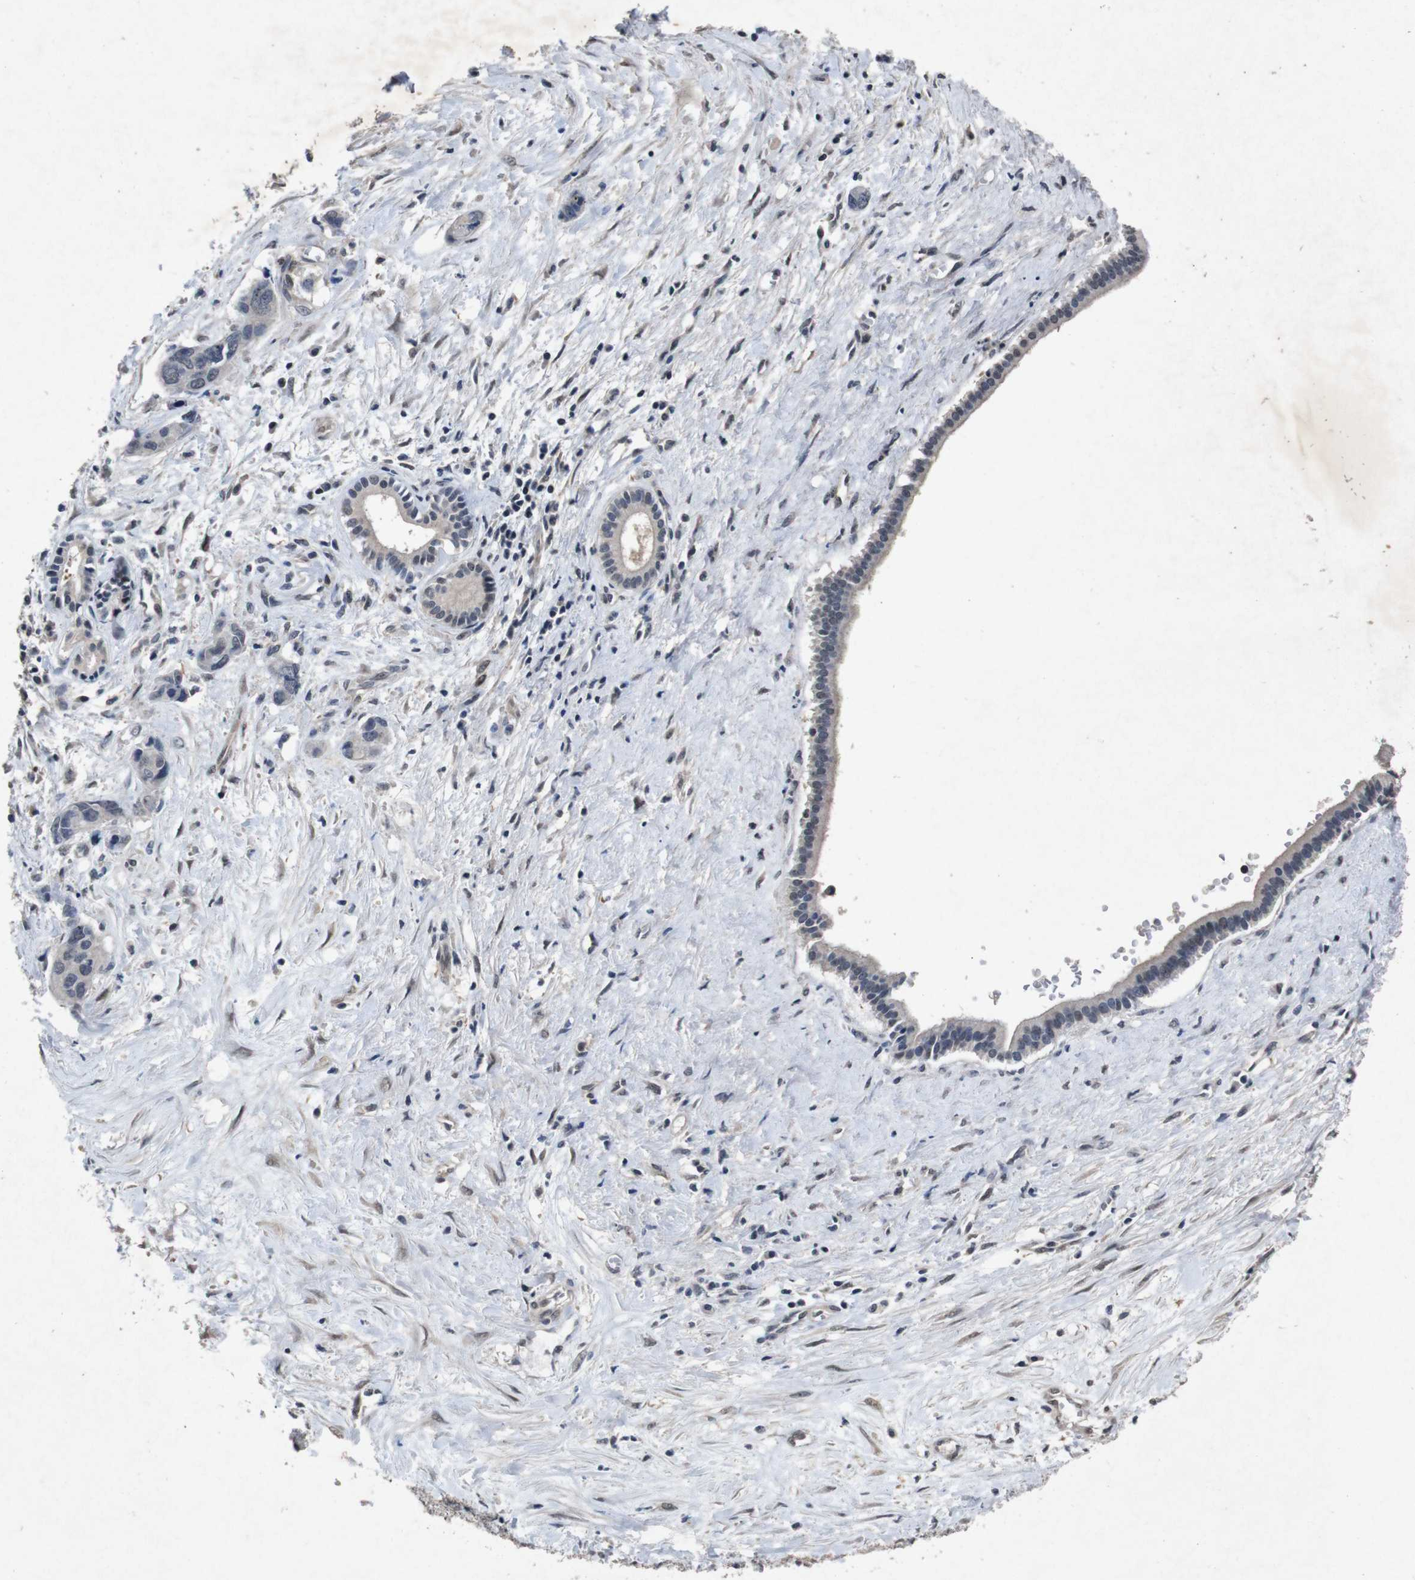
{"staining": {"intensity": "negative", "quantity": "none", "location": "none"}, "tissue": "liver cancer", "cell_type": "Tumor cells", "image_type": "cancer", "snomed": [{"axis": "morphology", "description": "Cholangiocarcinoma"}, {"axis": "topography", "description": "Liver"}], "caption": "A photomicrograph of human liver cancer is negative for staining in tumor cells. (IHC, brightfield microscopy, high magnification).", "gene": "AKT3", "patient": {"sex": "female", "age": 65}}